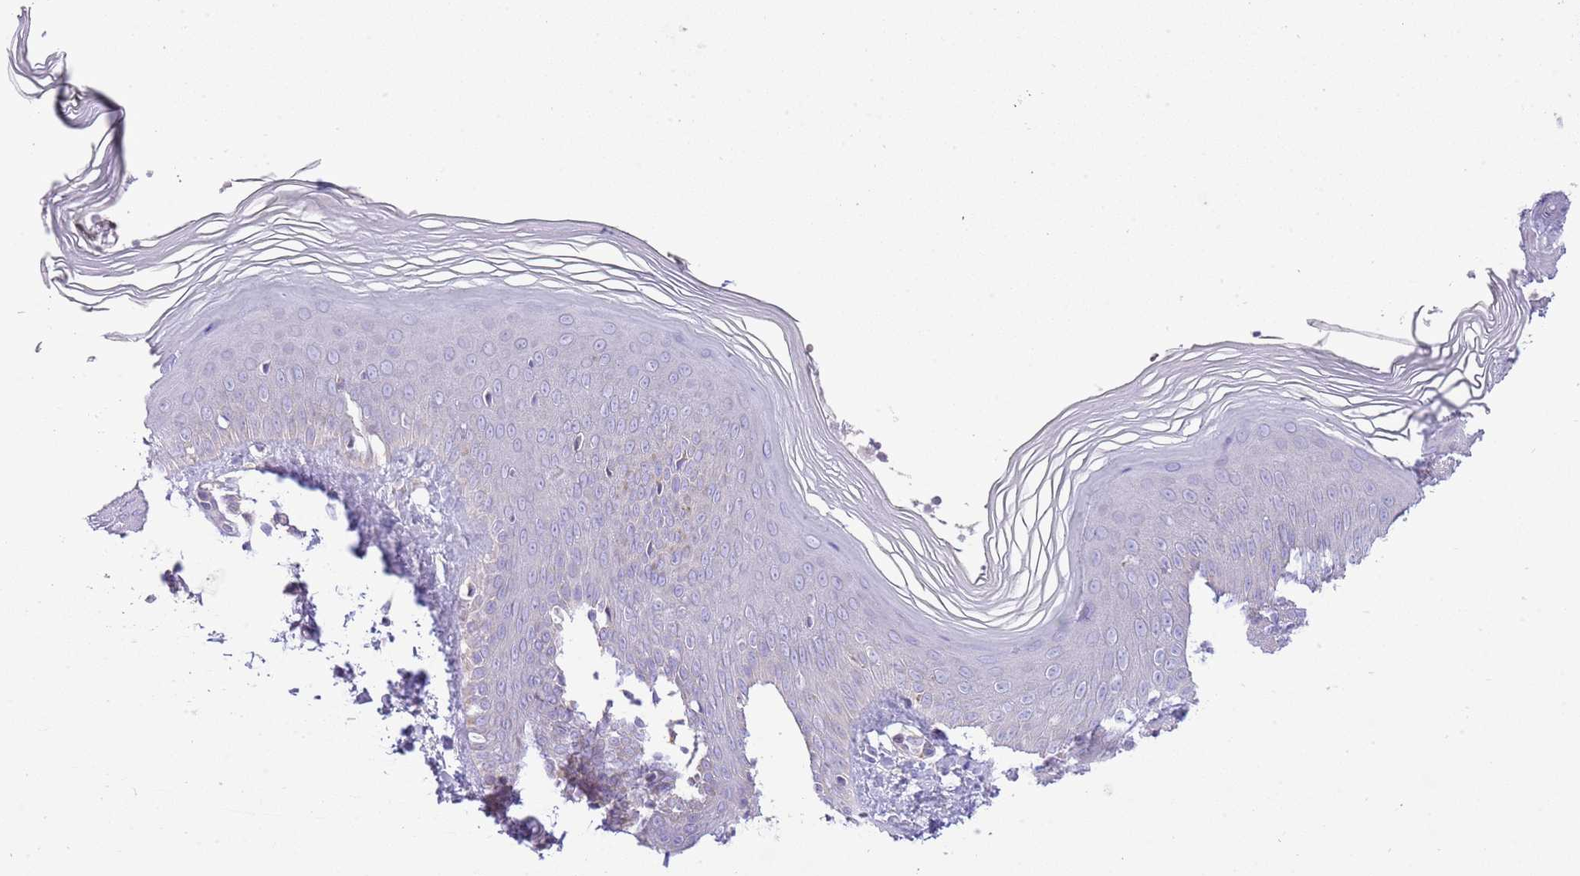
{"staining": {"intensity": "weak", "quantity": "<25%", "location": "cytoplasmic/membranous"}, "tissue": "skin", "cell_type": "Epidermal cells", "image_type": "normal", "snomed": [{"axis": "morphology", "description": "Normal tissue, NOS"}, {"axis": "morphology", "description": "Inflammation, NOS"}, {"axis": "topography", "description": "Soft tissue"}, {"axis": "topography", "description": "Anal"}], "caption": "Micrograph shows no significant protein staining in epidermal cells of normal skin. (DAB immunohistochemistry (IHC) with hematoxylin counter stain).", "gene": "OAZ2", "patient": {"sex": "female", "age": 15}}